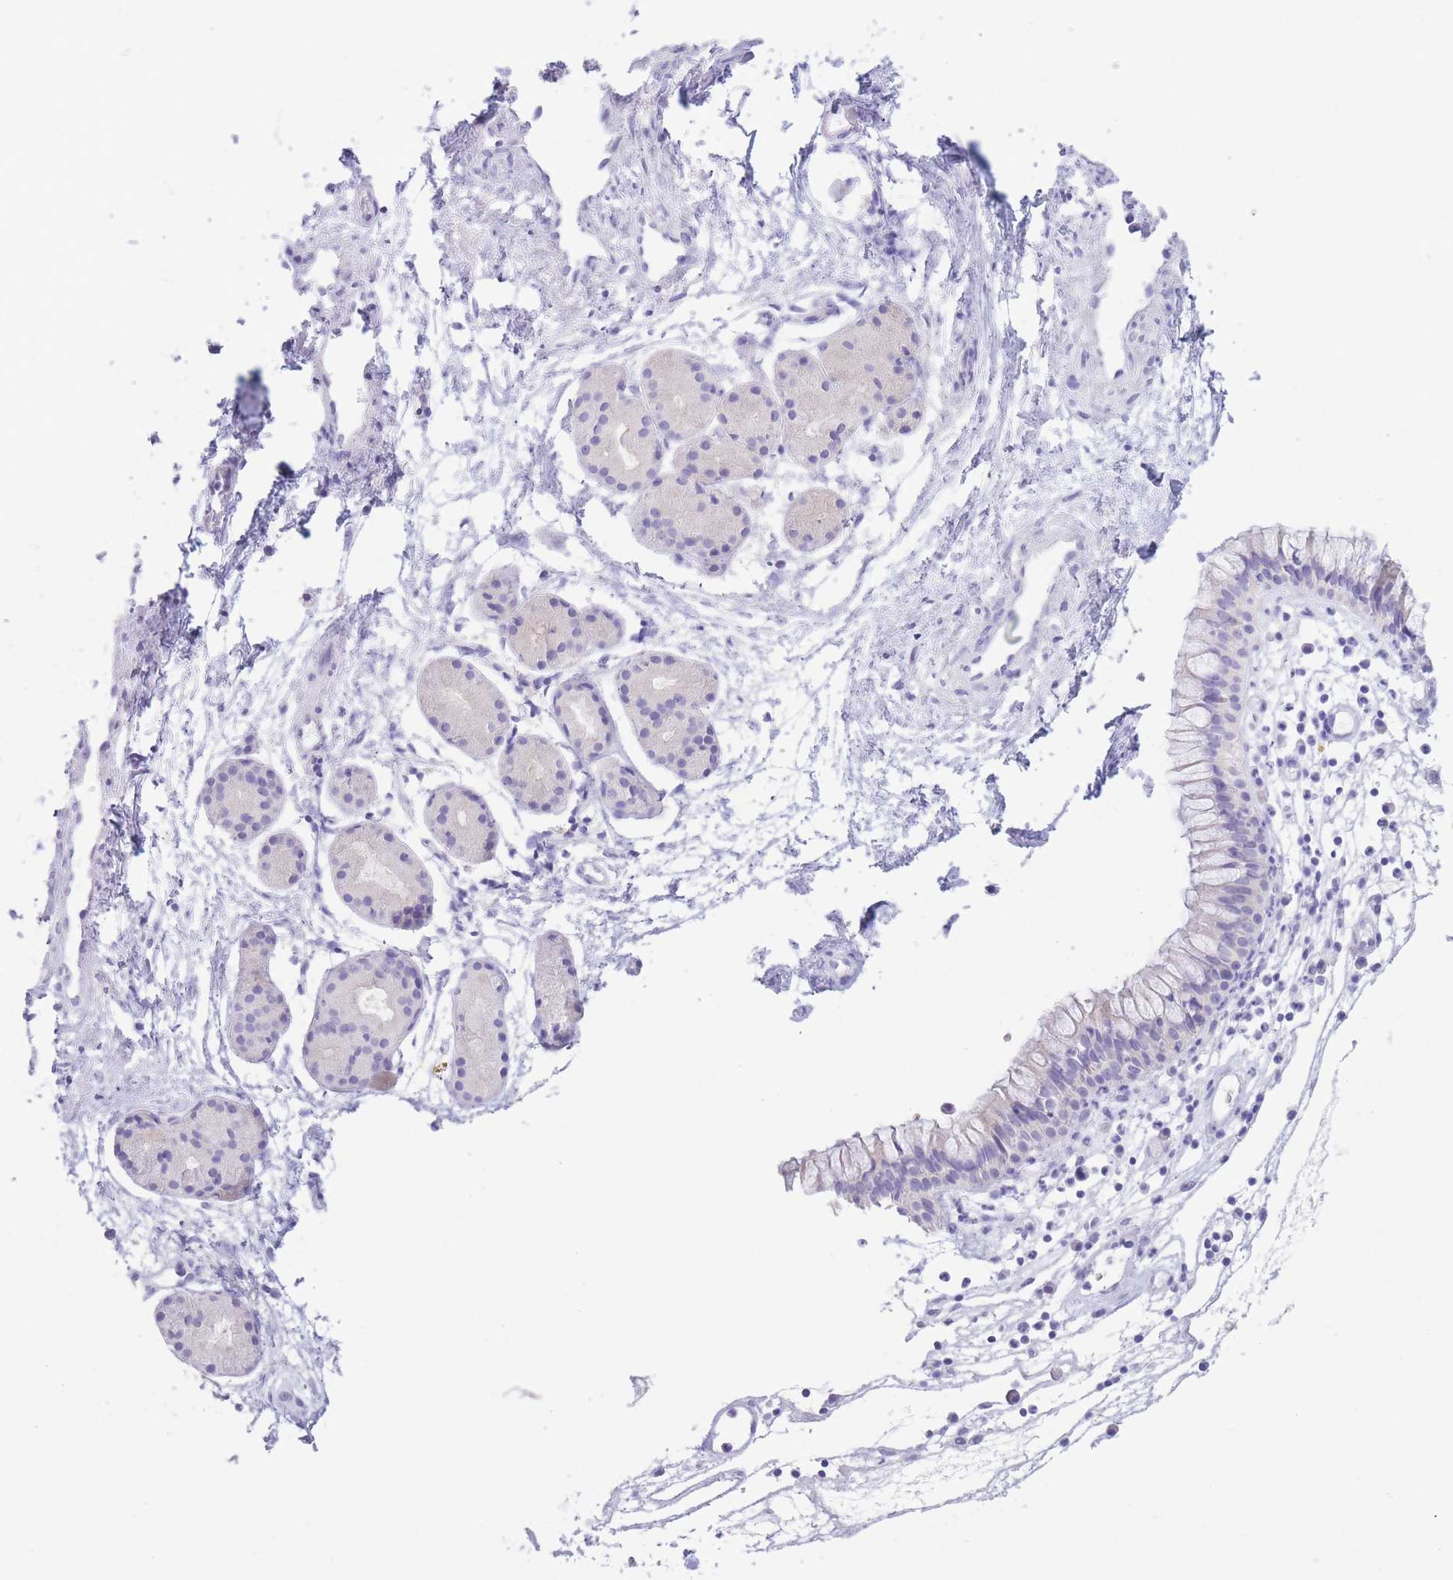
{"staining": {"intensity": "negative", "quantity": "none", "location": "none"}, "tissue": "nasopharynx", "cell_type": "Respiratory epithelial cells", "image_type": "normal", "snomed": [{"axis": "morphology", "description": "Normal tissue, NOS"}, {"axis": "topography", "description": "Nasopharynx"}], "caption": "The immunohistochemistry photomicrograph has no significant positivity in respiratory epithelial cells of nasopharynx. (Brightfield microscopy of DAB immunohistochemistry at high magnification).", "gene": "FAH", "patient": {"sex": "male", "age": 82}}